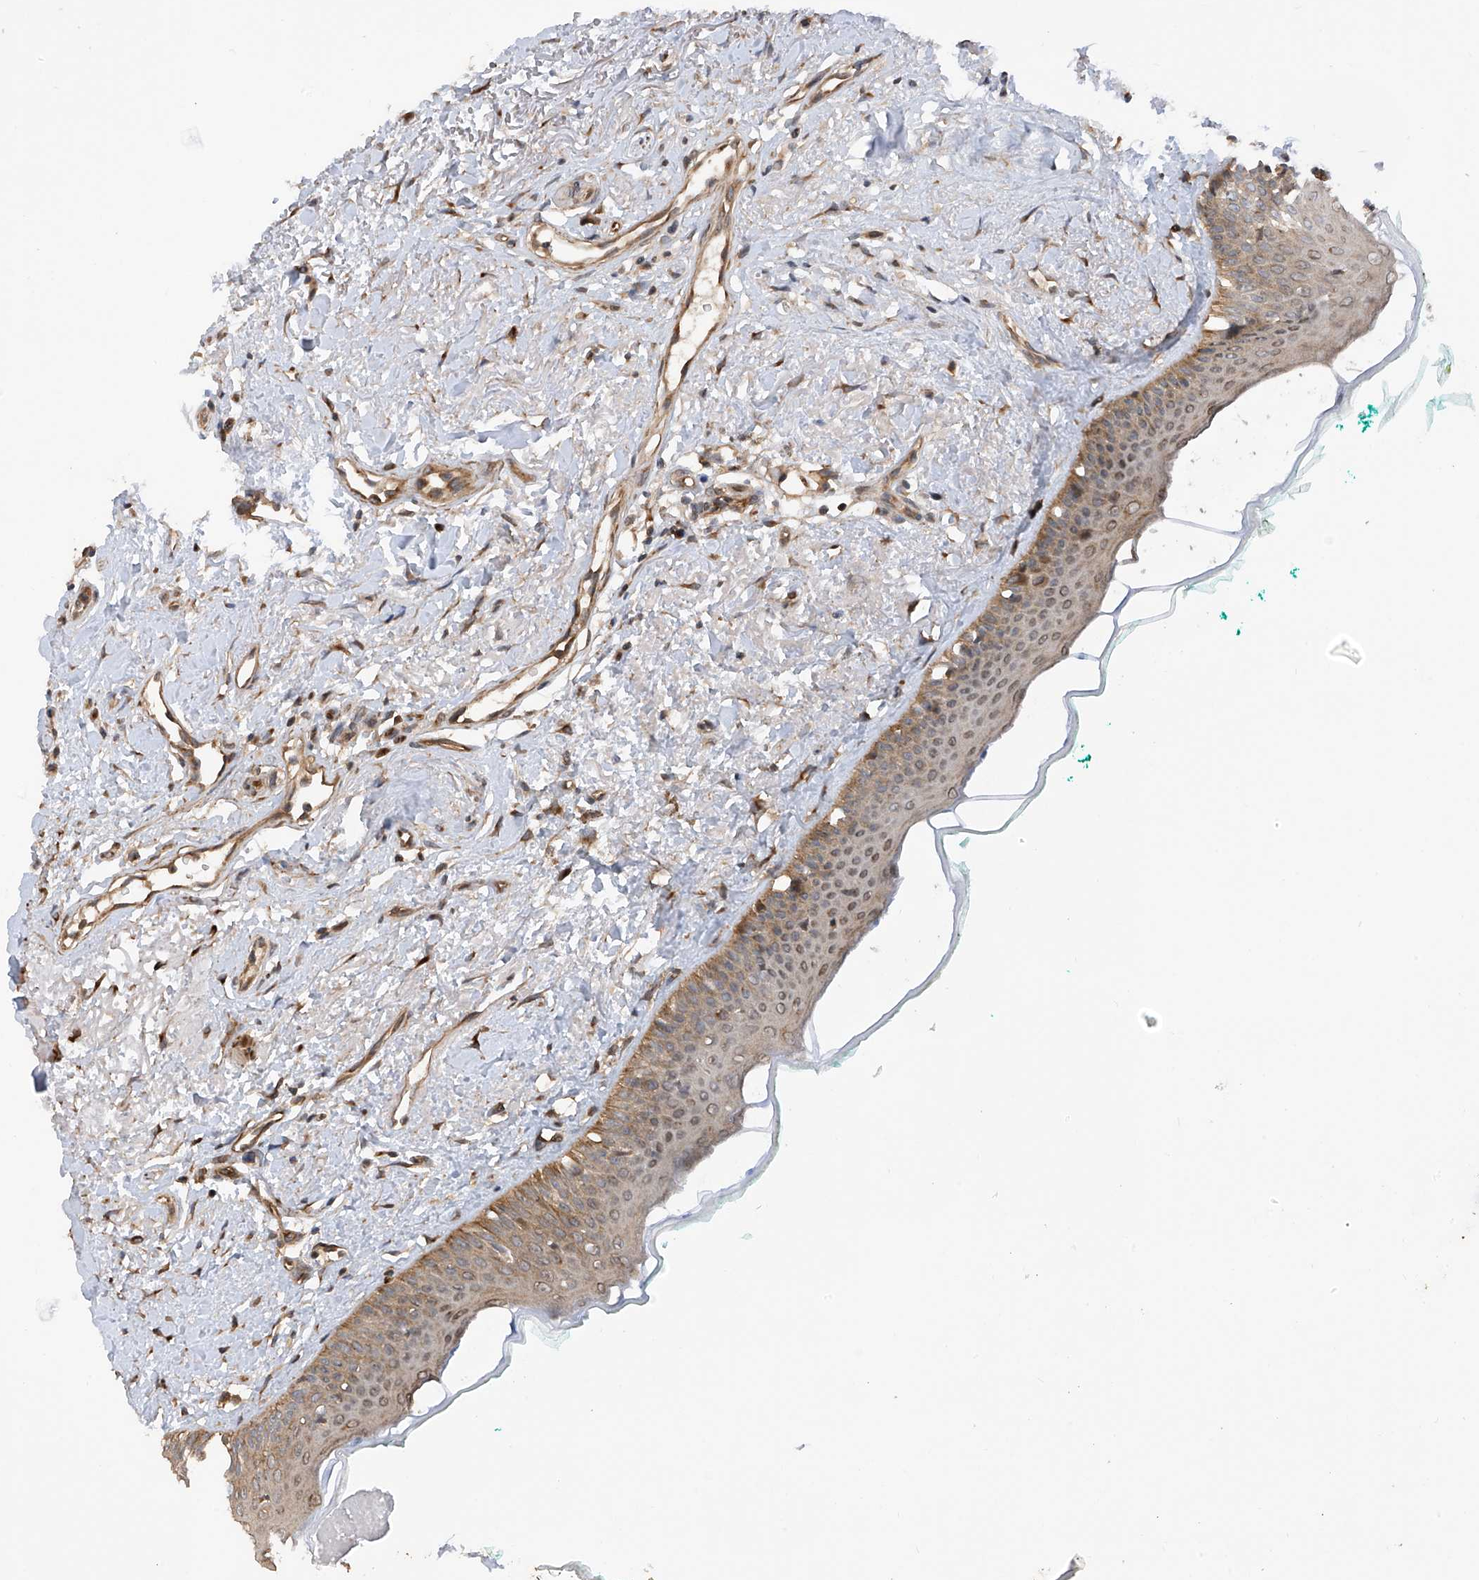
{"staining": {"intensity": "moderate", "quantity": "25%-75%", "location": "cytoplasmic/membranous"}, "tissue": "oral mucosa", "cell_type": "Squamous epithelial cells", "image_type": "normal", "snomed": [{"axis": "morphology", "description": "Normal tissue, NOS"}, {"axis": "topography", "description": "Oral tissue"}], "caption": "IHC photomicrograph of normal oral mucosa: oral mucosa stained using immunohistochemistry (IHC) demonstrates medium levels of moderate protein expression localized specifically in the cytoplasmic/membranous of squamous epithelial cells, appearing as a cytoplasmic/membranous brown color.", "gene": "RPAIN", "patient": {"sex": "female", "age": 70}}